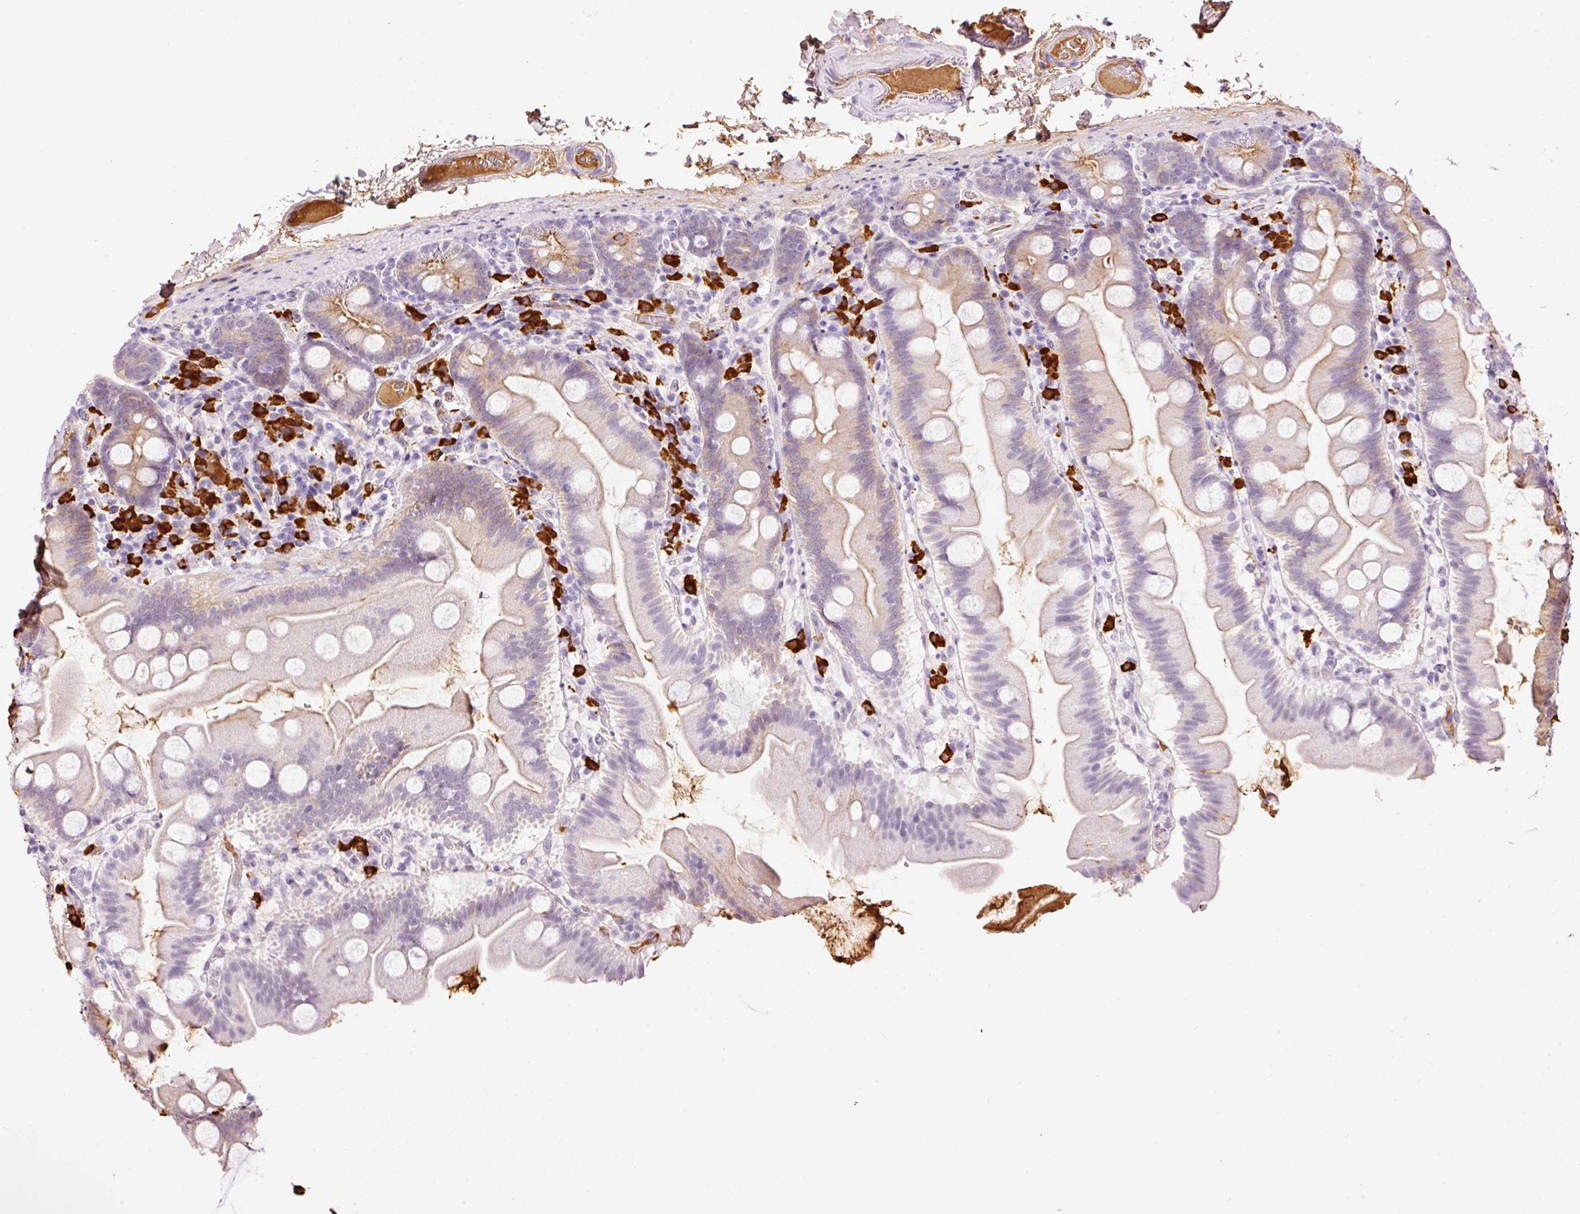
{"staining": {"intensity": "weak", "quantity": "25%-75%", "location": "cytoplasmic/membranous"}, "tissue": "small intestine", "cell_type": "Glandular cells", "image_type": "normal", "snomed": [{"axis": "morphology", "description": "Normal tissue, NOS"}, {"axis": "topography", "description": "Small intestine"}], "caption": "Immunohistochemical staining of normal small intestine demonstrates low levels of weak cytoplasmic/membranous staining in approximately 25%-75% of glandular cells.", "gene": "PRPF38B", "patient": {"sex": "female", "age": 68}}